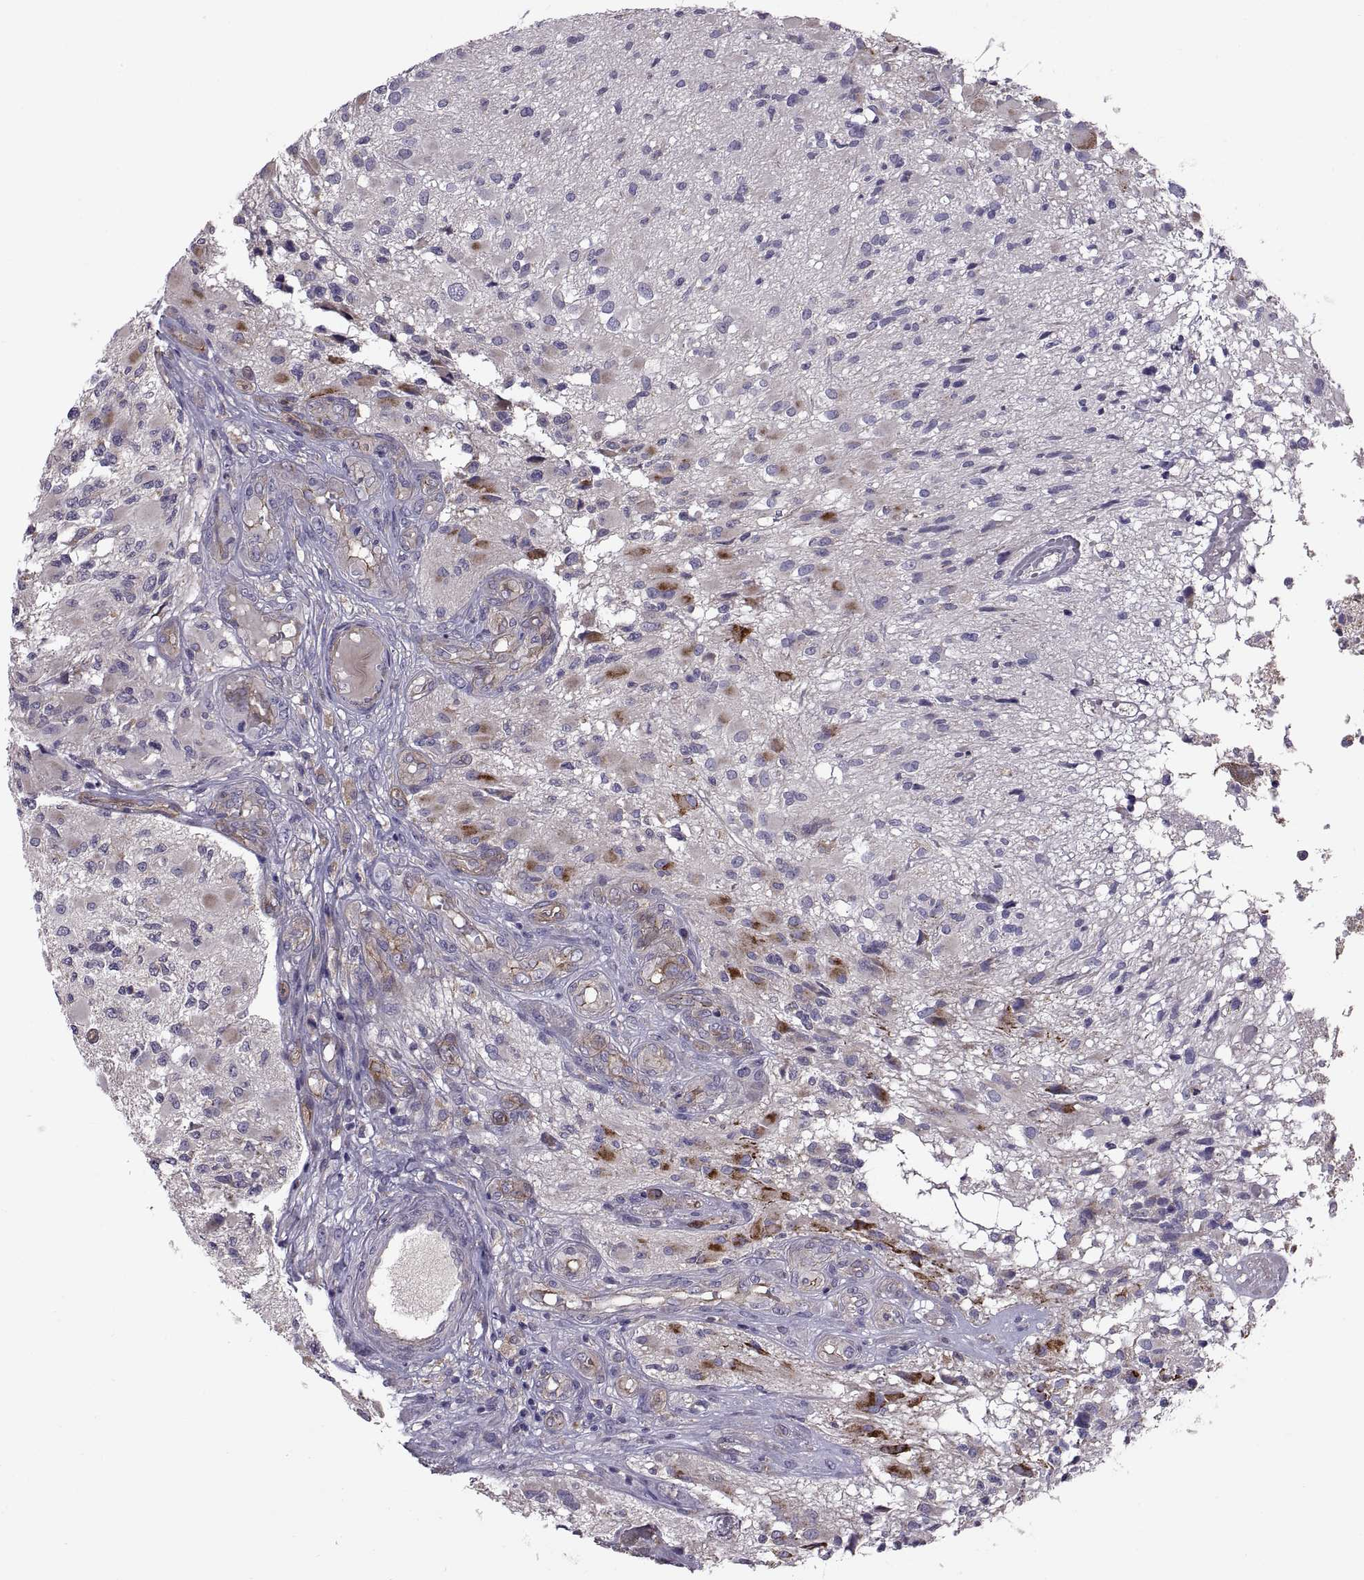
{"staining": {"intensity": "moderate", "quantity": "<25%", "location": "cytoplasmic/membranous"}, "tissue": "glioma", "cell_type": "Tumor cells", "image_type": "cancer", "snomed": [{"axis": "morphology", "description": "Glioma, malignant, High grade"}, {"axis": "topography", "description": "Brain"}], "caption": "Immunohistochemistry micrograph of neoplastic tissue: human malignant glioma (high-grade) stained using immunohistochemistry exhibits low levels of moderate protein expression localized specifically in the cytoplasmic/membranous of tumor cells, appearing as a cytoplasmic/membranous brown color.", "gene": "ARSL", "patient": {"sex": "female", "age": 63}}